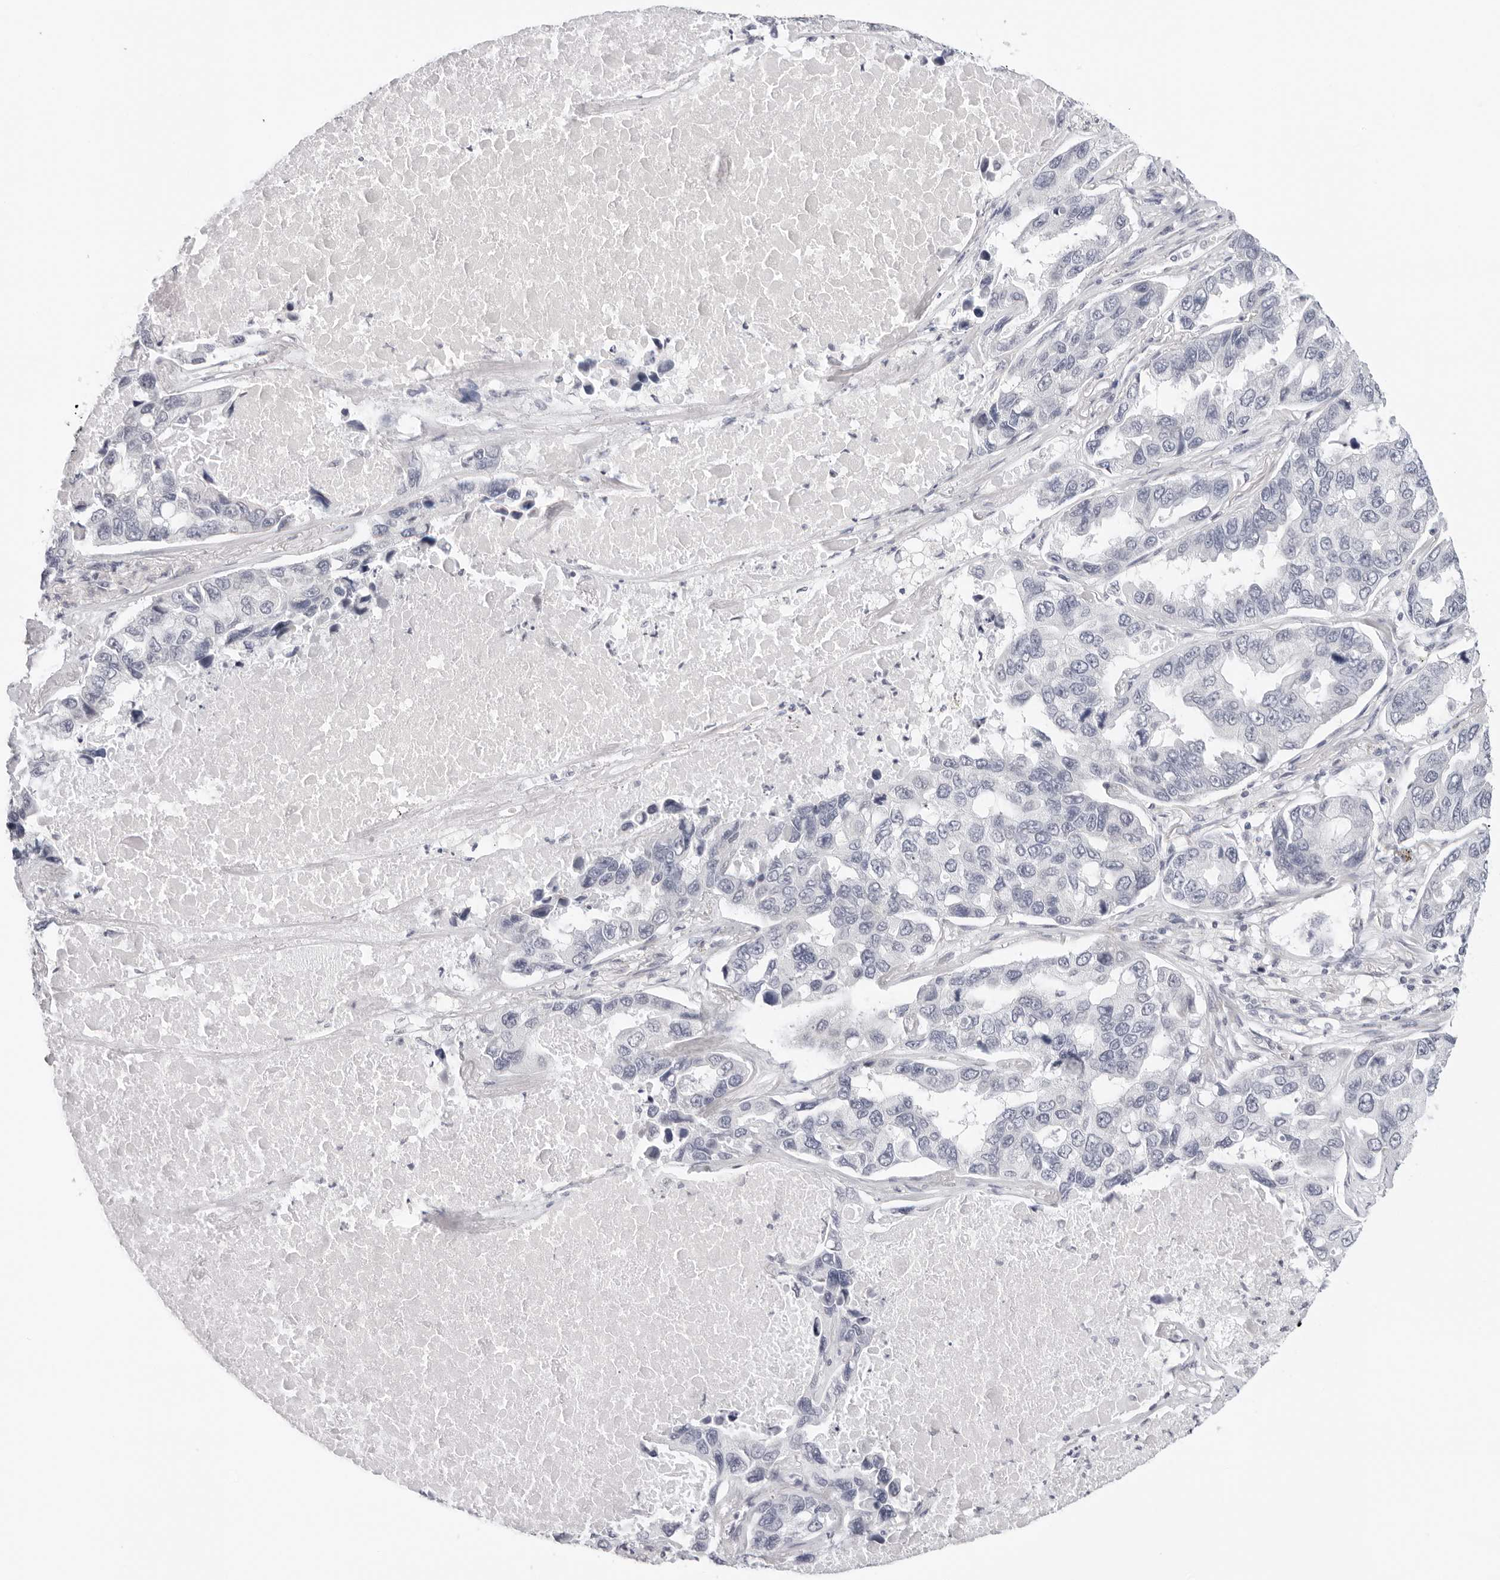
{"staining": {"intensity": "negative", "quantity": "none", "location": "none"}, "tissue": "lung cancer", "cell_type": "Tumor cells", "image_type": "cancer", "snomed": [{"axis": "morphology", "description": "Adenocarcinoma, NOS"}, {"axis": "topography", "description": "Lung"}], "caption": "Immunohistochemistry (IHC) image of lung cancer stained for a protein (brown), which reveals no positivity in tumor cells.", "gene": "EDN2", "patient": {"sex": "male", "age": 64}}